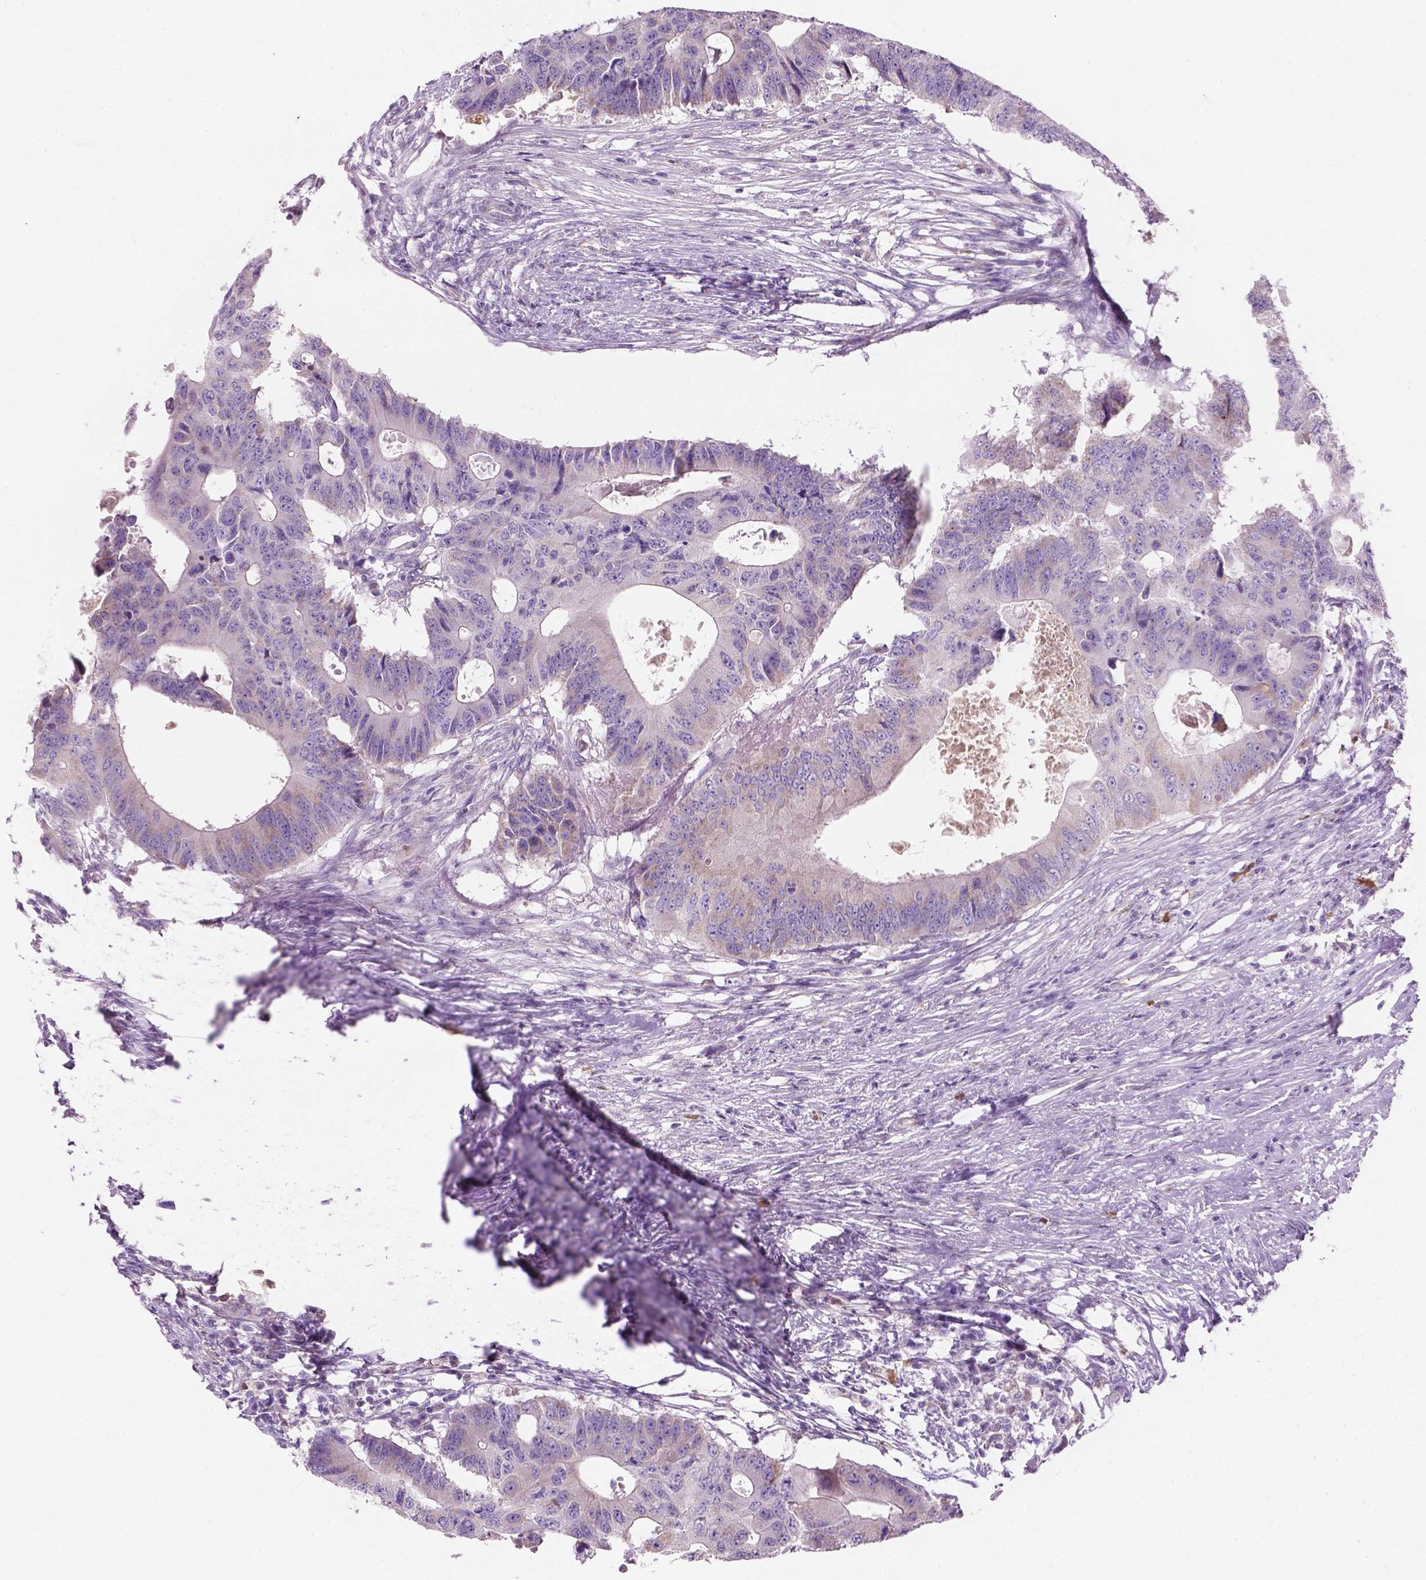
{"staining": {"intensity": "weak", "quantity": "<25%", "location": "cytoplasmic/membranous"}, "tissue": "colorectal cancer", "cell_type": "Tumor cells", "image_type": "cancer", "snomed": [{"axis": "morphology", "description": "Adenocarcinoma, NOS"}, {"axis": "topography", "description": "Colon"}], "caption": "A high-resolution photomicrograph shows immunohistochemistry (IHC) staining of colorectal adenocarcinoma, which displays no significant positivity in tumor cells. (Brightfield microscopy of DAB immunohistochemistry (IHC) at high magnification).", "gene": "CD84", "patient": {"sex": "male", "age": 71}}